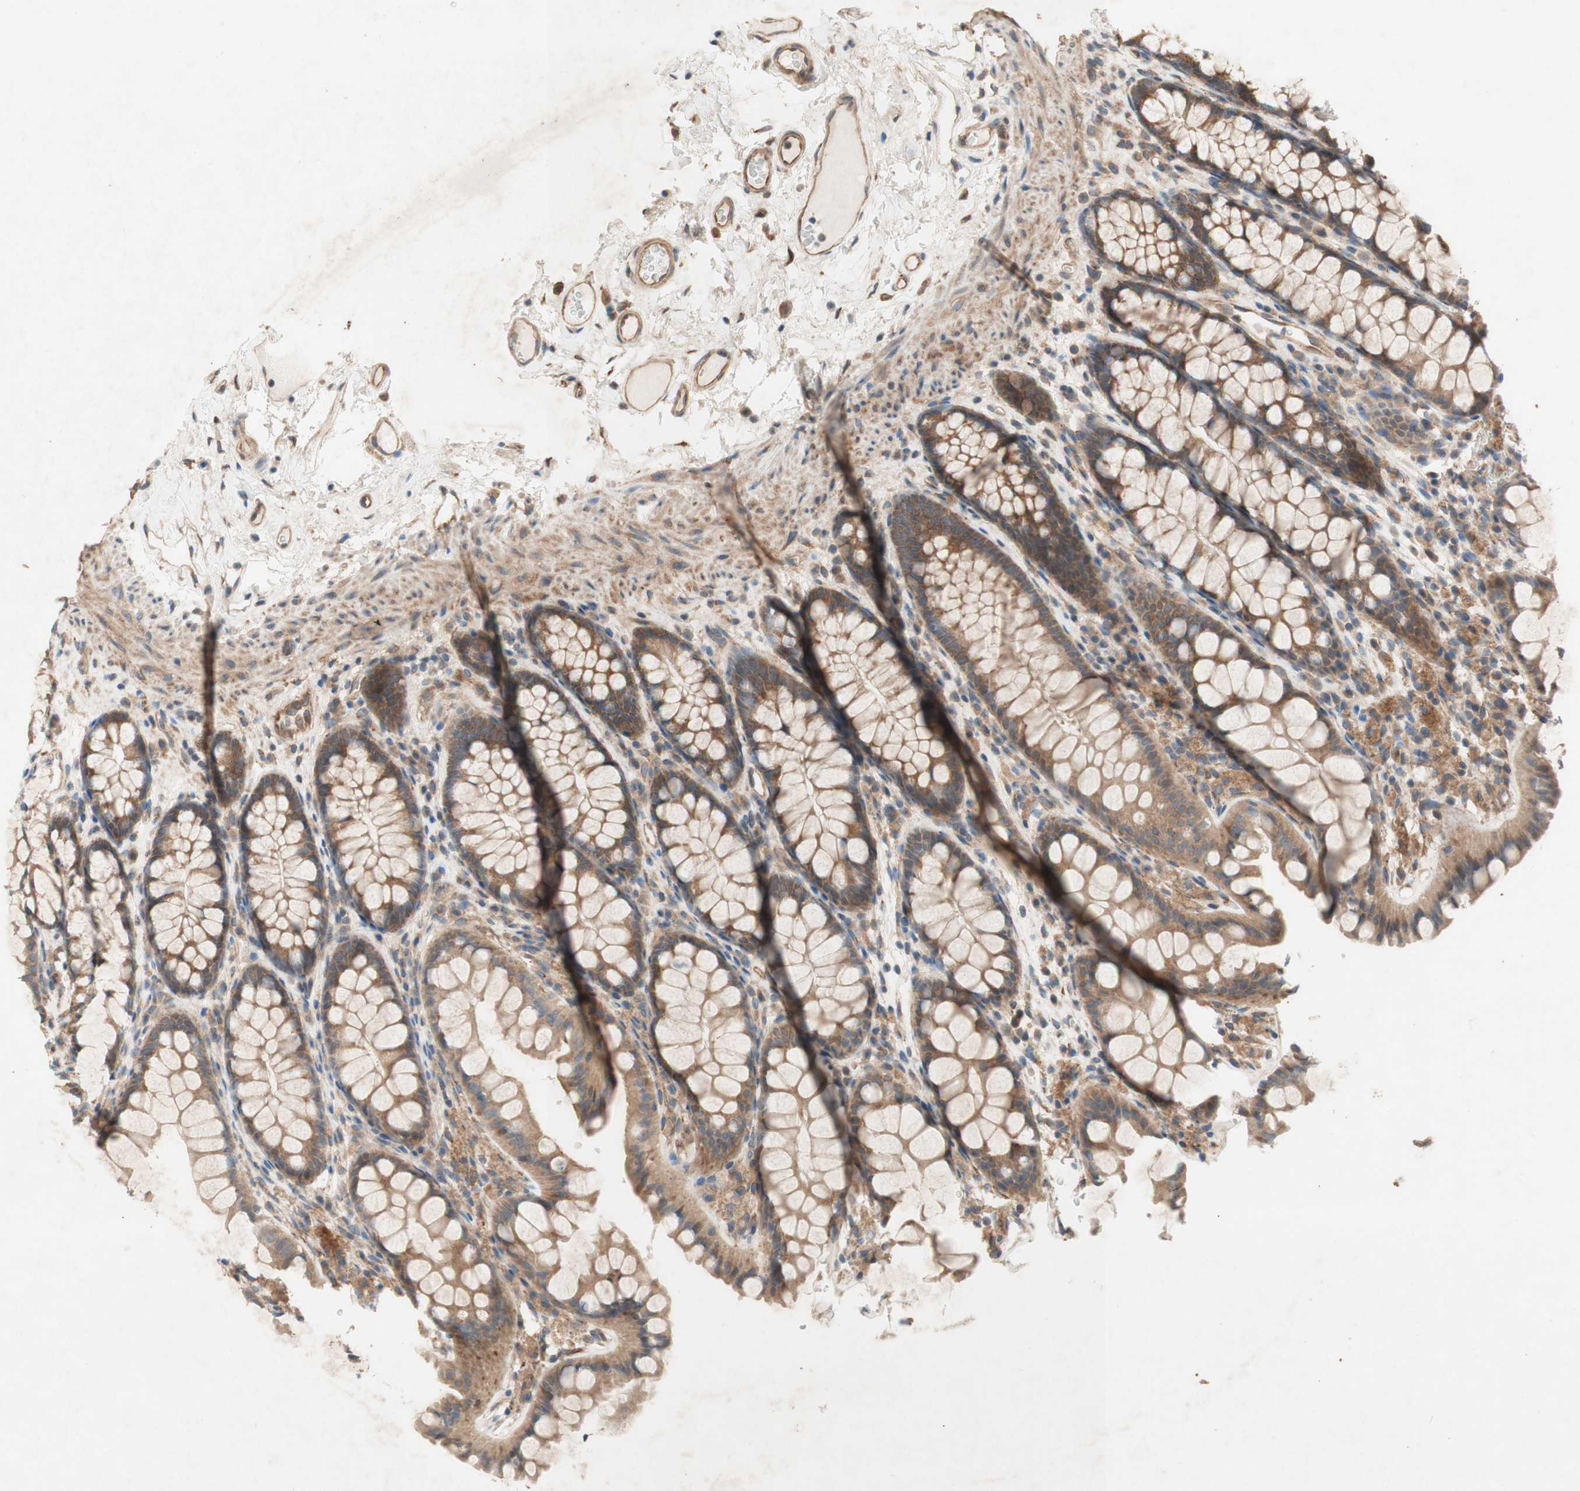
{"staining": {"intensity": "moderate", "quantity": ">75%", "location": "cytoplasmic/membranous"}, "tissue": "colon", "cell_type": "Endothelial cells", "image_type": "normal", "snomed": [{"axis": "morphology", "description": "Normal tissue, NOS"}, {"axis": "topography", "description": "Colon"}], "caption": "Moderate cytoplasmic/membranous protein positivity is seen in about >75% of endothelial cells in colon.", "gene": "SOCS2", "patient": {"sex": "female", "age": 55}}